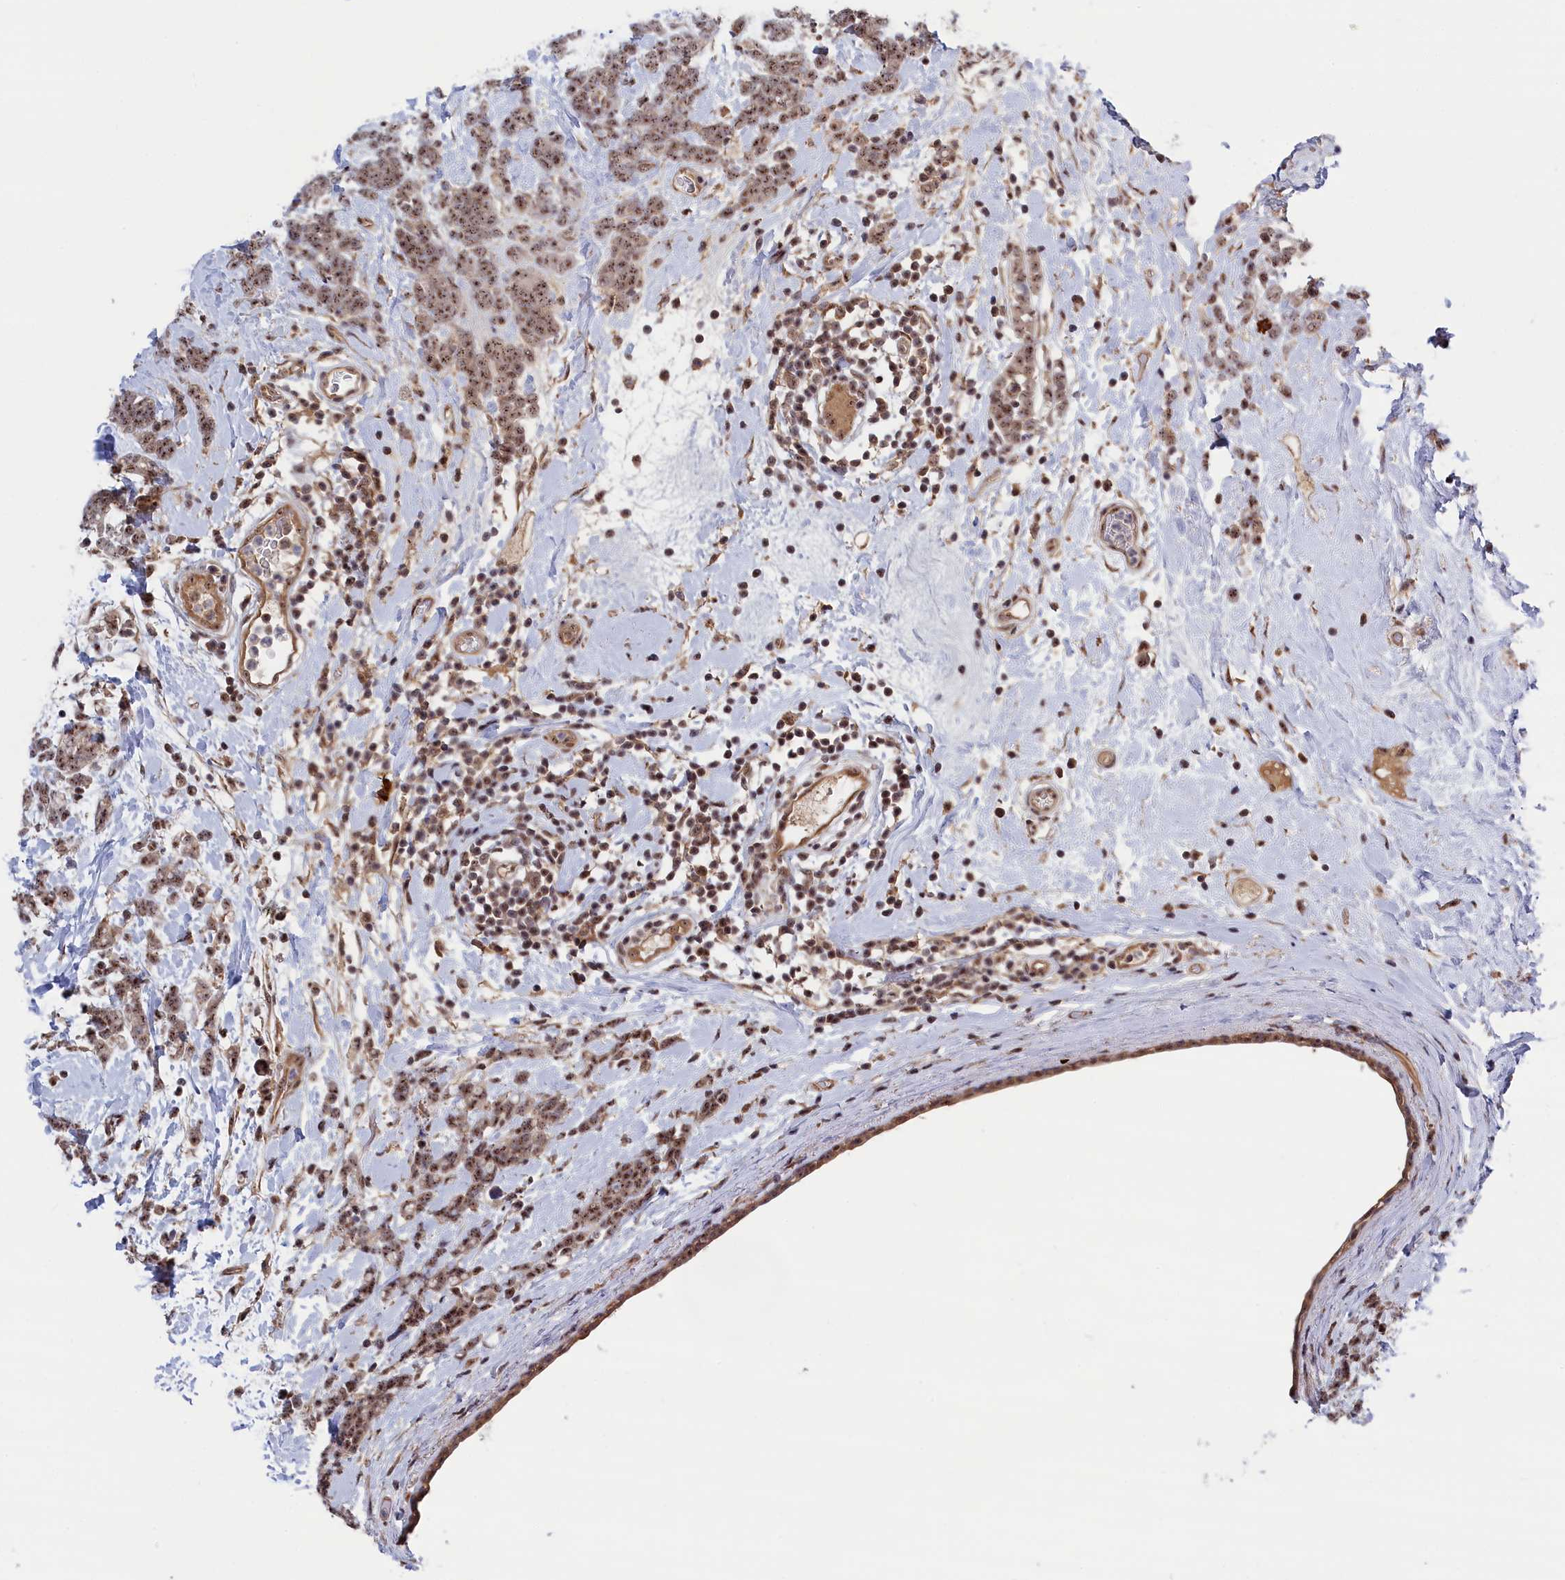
{"staining": {"intensity": "moderate", "quantity": ">75%", "location": "nuclear"}, "tissue": "breast cancer", "cell_type": "Tumor cells", "image_type": "cancer", "snomed": [{"axis": "morphology", "description": "Lobular carcinoma"}, {"axis": "topography", "description": "Breast"}], "caption": "IHC staining of breast cancer, which reveals medium levels of moderate nuclear expression in about >75% of tumor cells indicating moderate nuclear protein positivity. The staining was performed using DAB (brown) for protein detection and nuclei were counterstained in hematoxylin (blue).", "gene": "TAB1", "patient": {"sex": "female", "age": 58}}